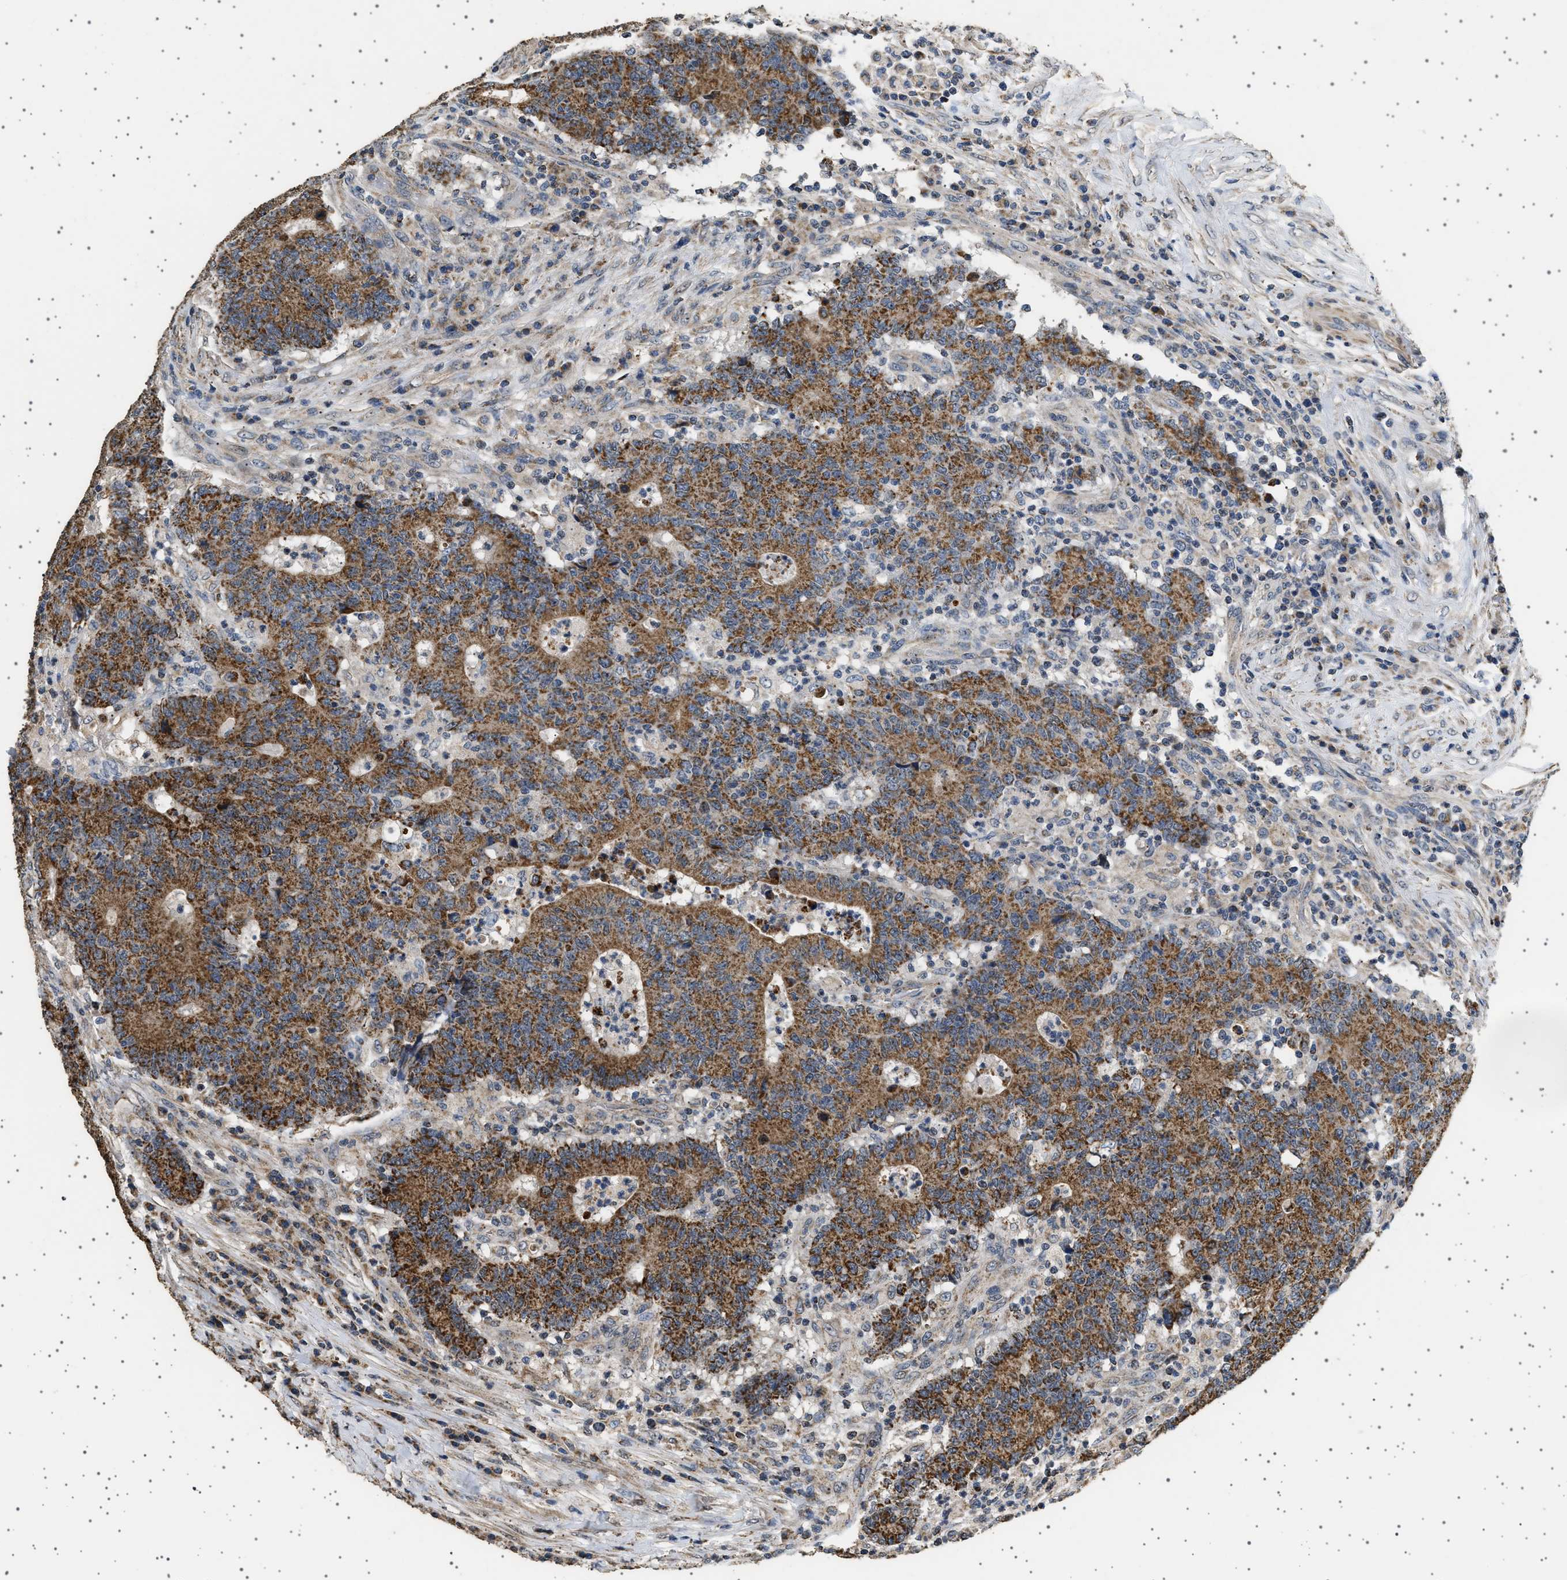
{"staining": {"intensity": "moderate", "quantity": ">75%", "location": "cytoplasmic/membranous"}, "tissue": "colorectal cancer", "cell_type": "Tumor cells", "image_type": "cancer", "snomed": [{"axis": "morphology", "description": "Normal tissue, NOS"}, {"axis": "morphology", "description": "Adenocarcinoma, NOS"}, {"axis": "topography", "description": "Colon"}], "caption": "Brown immunohistochemical staining in human adenocarcinoma (colorectal) reveals moderate cytoplasmic/membranous positivity in approximately >75% of tumor cells.", "gene": "KCNA4", "patient": {"sex": "female", "age": 75}}